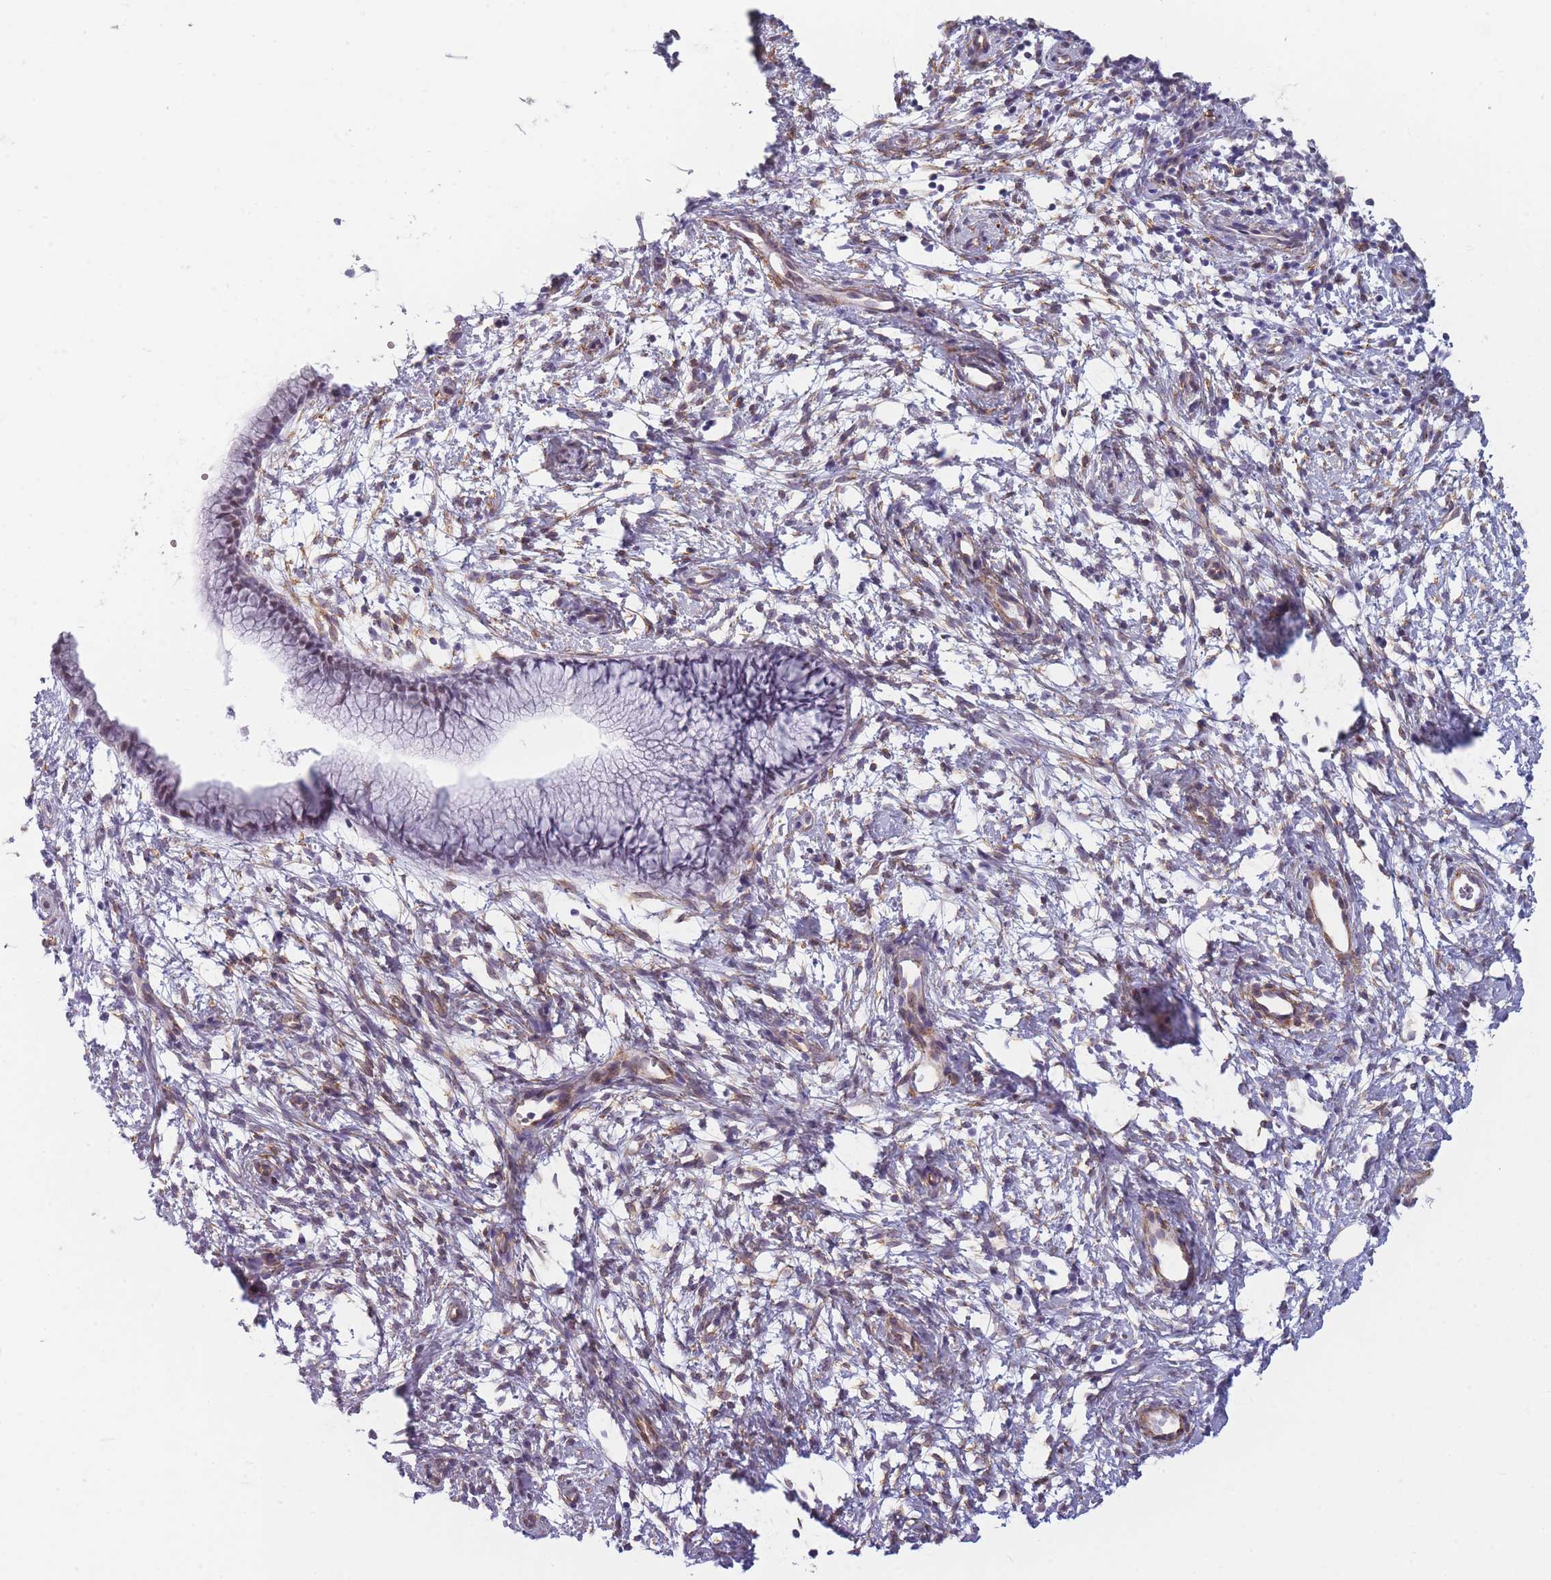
{"staining": {"intensity": "negative", "quantity": "none", "location": "none"}, "tissue": "cervix", "cell_type": "Glandular cells", "image_type": "normal", "snomed": [{"axis": "morphology", "description": "Normal tissue, NOS"}, {"axis": "topography", "description": "Cervix"}], "caption": "Immunohistochemistry of normal cervix reveals no positivity in glandular cells. The staining was performed using DAB (3,3'-diaminobenzidine) to visualize the protein expression in brown, while the nuclei were stained in blue with hematoxylin (Magnification: 20x).", "gene": "OR6B2", "patient": {"sex": "female", "age": 57}}